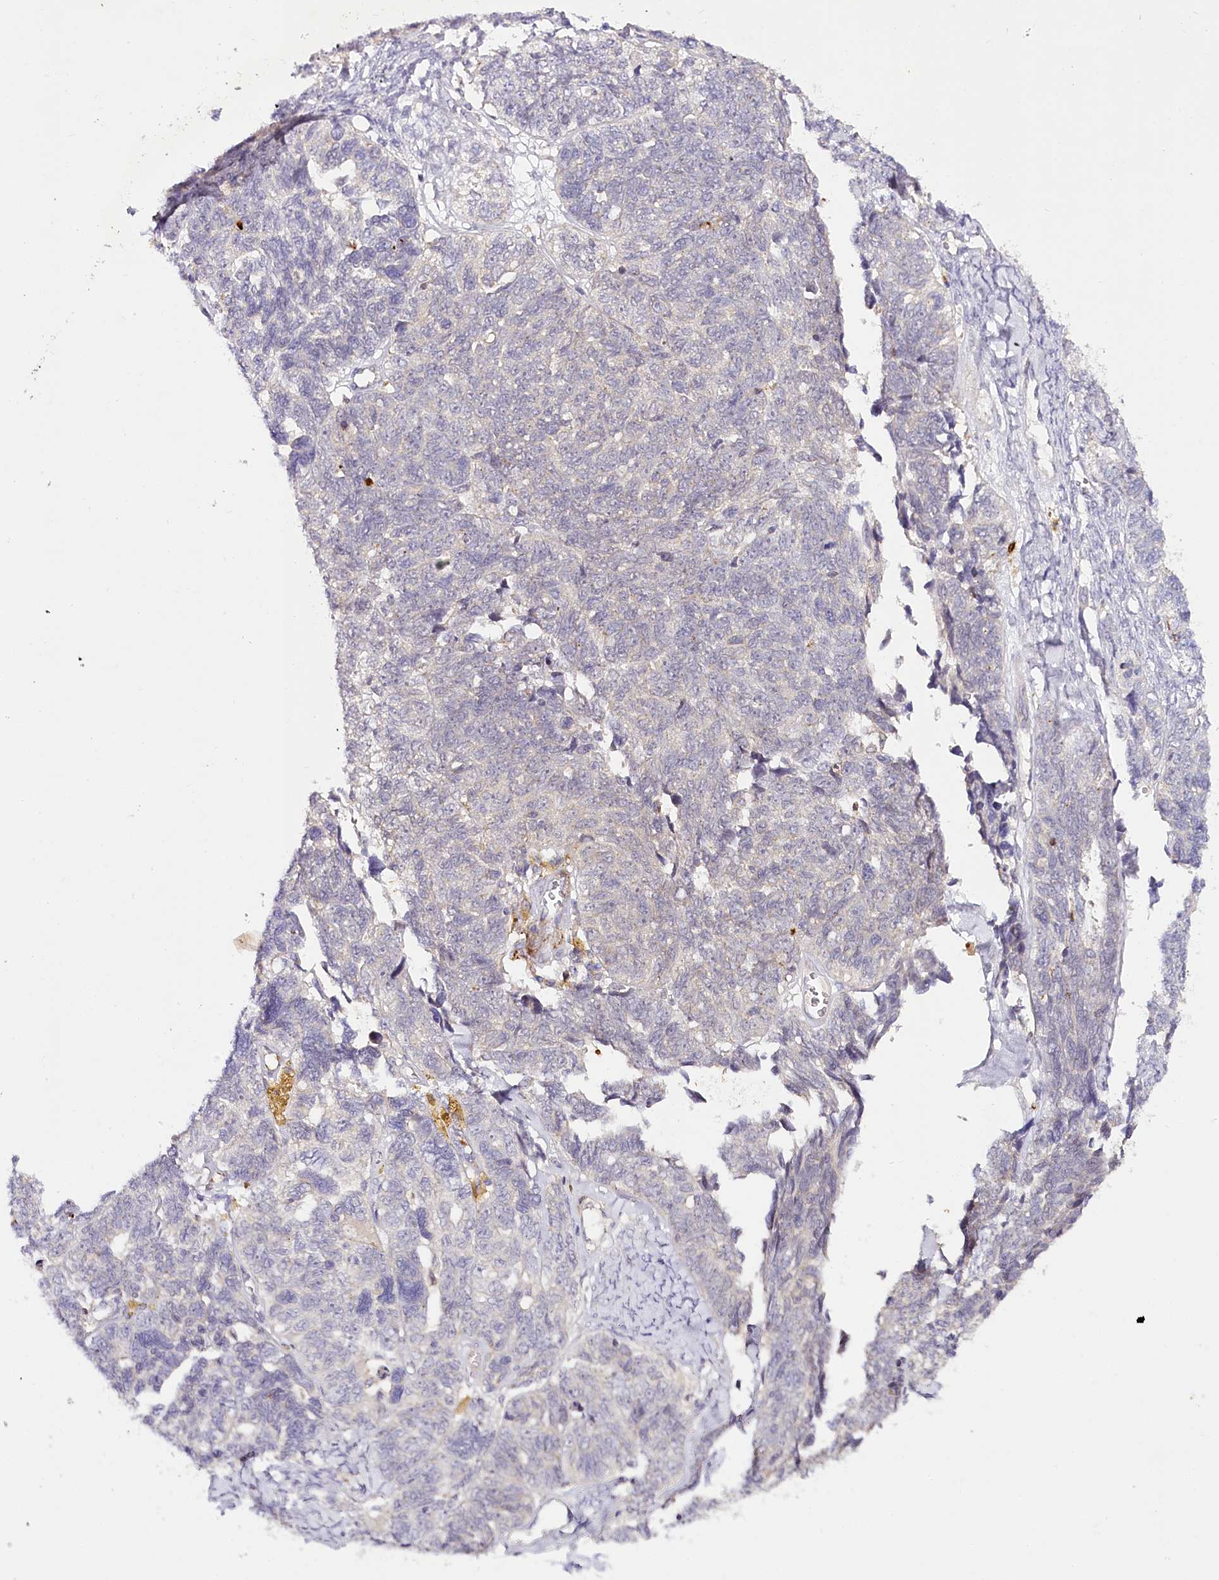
{"staining": {"intensity": "negative", "quantity": "none", "location": "none"}, "tissue": "ovarian cancer", "cell_type": "Tumor cells", "image_type": "cancer", "snomed": [{"axis": "morphology", "description": "Cystadenocarcinoma, serous, NOS"}, {"axis": "topography", "description": "Ovary"}], "caption": "Immunohistochemical staining of human ovarian cancer shows no significant expression in tumor cells.", "gene": "VWA5A", "patient": {"sex": "female", "age": 79}}